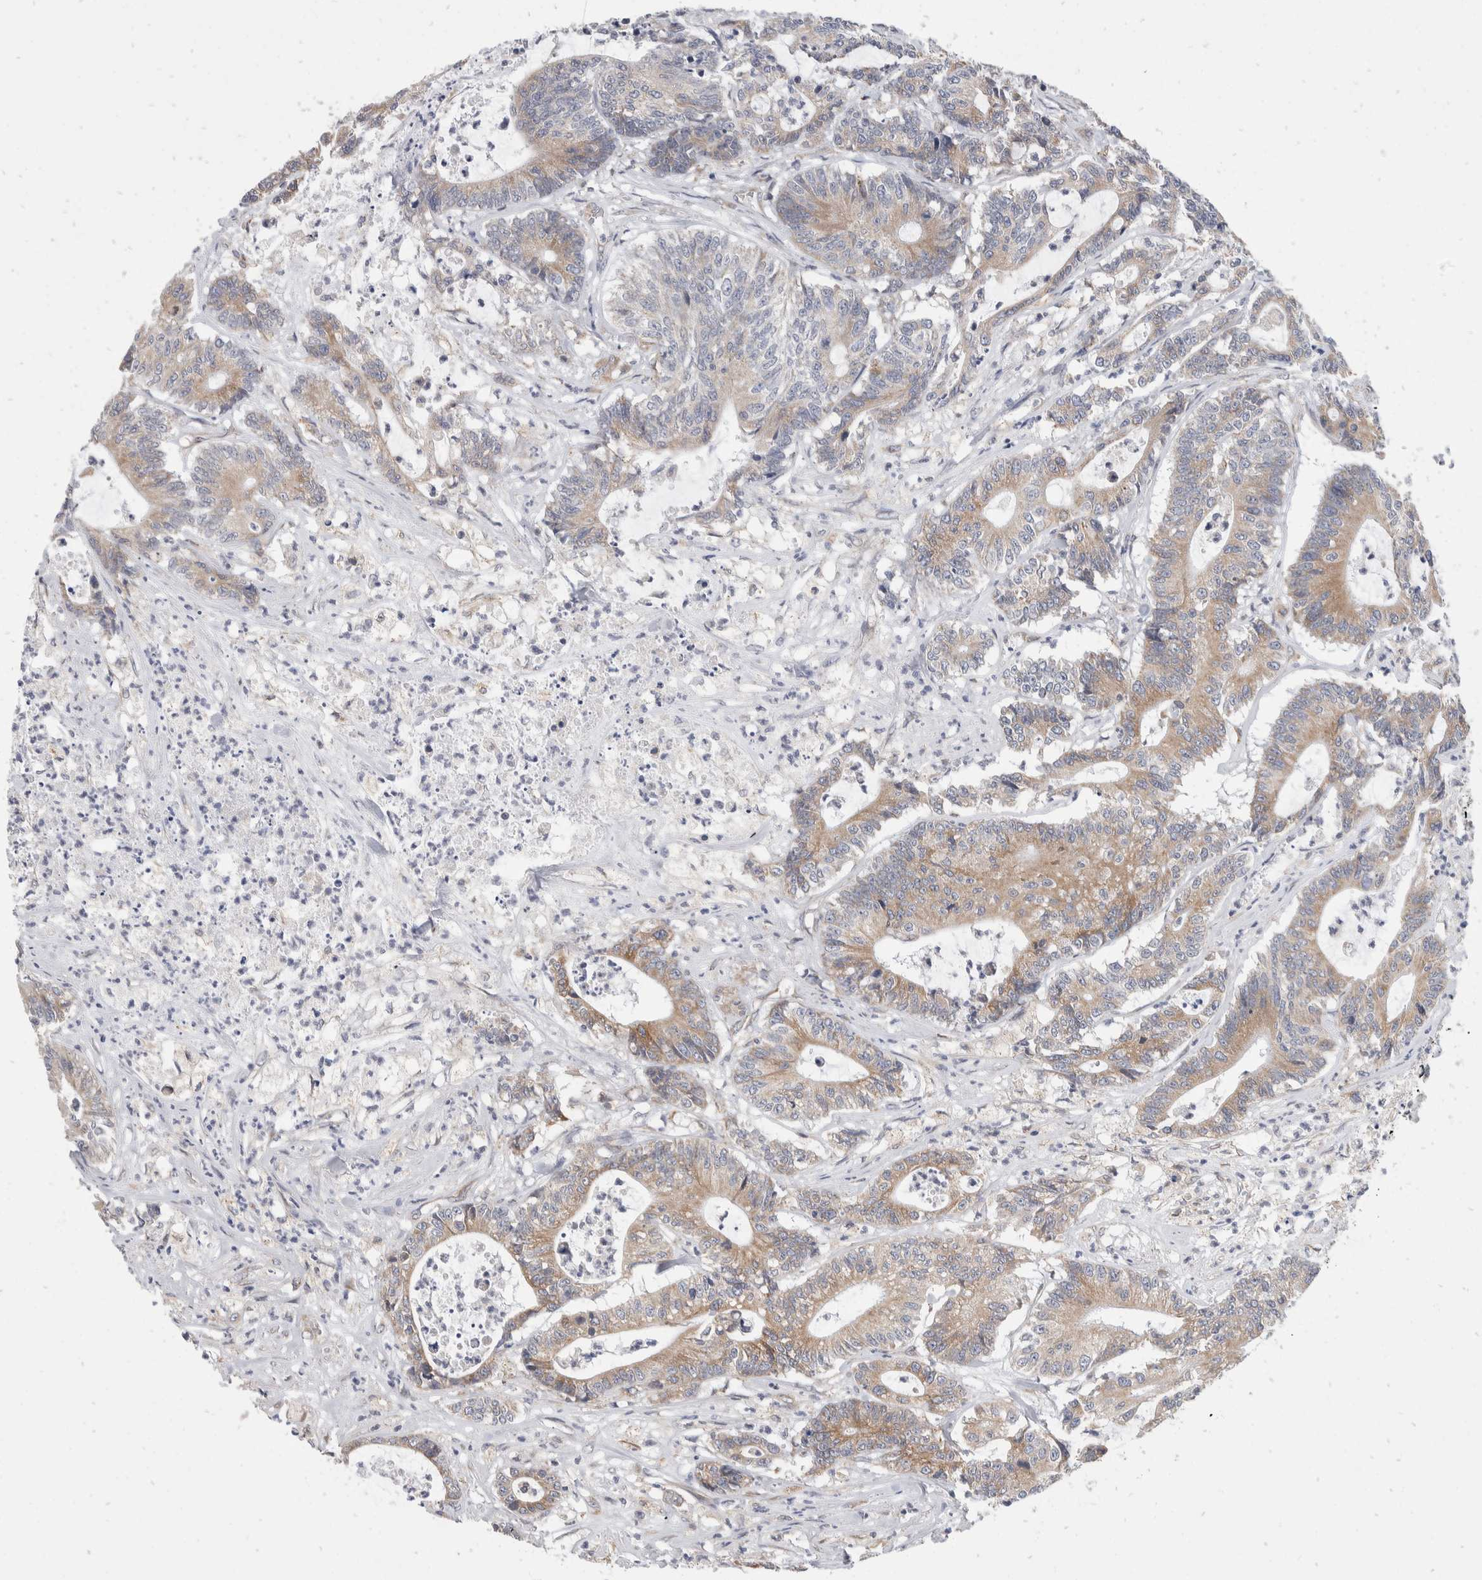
{"staining": {"intensity": "weak", "quantity": "25%-75%", "location": "cytoplasmic/membranous"}, "tissue": "colorectal cancer", "cell_type": "Tumor cells", "image_type": "cancer", "snomed": [{"axis": "morphology", "description": "Adenocarcinoma, NOS"}, {"axis": "topography", "description": "Colon"}], "caption": "Immunohistochemistry histopathology image of adenocarcinoma (colorectal) stained for a protein (brown), which displays low levels of weak cytoplasmic/membranous expression in approximately 25%-75% of tumor cells.", "gene": "TMEM245", "patient": {"sex": "female", "age": 84}}